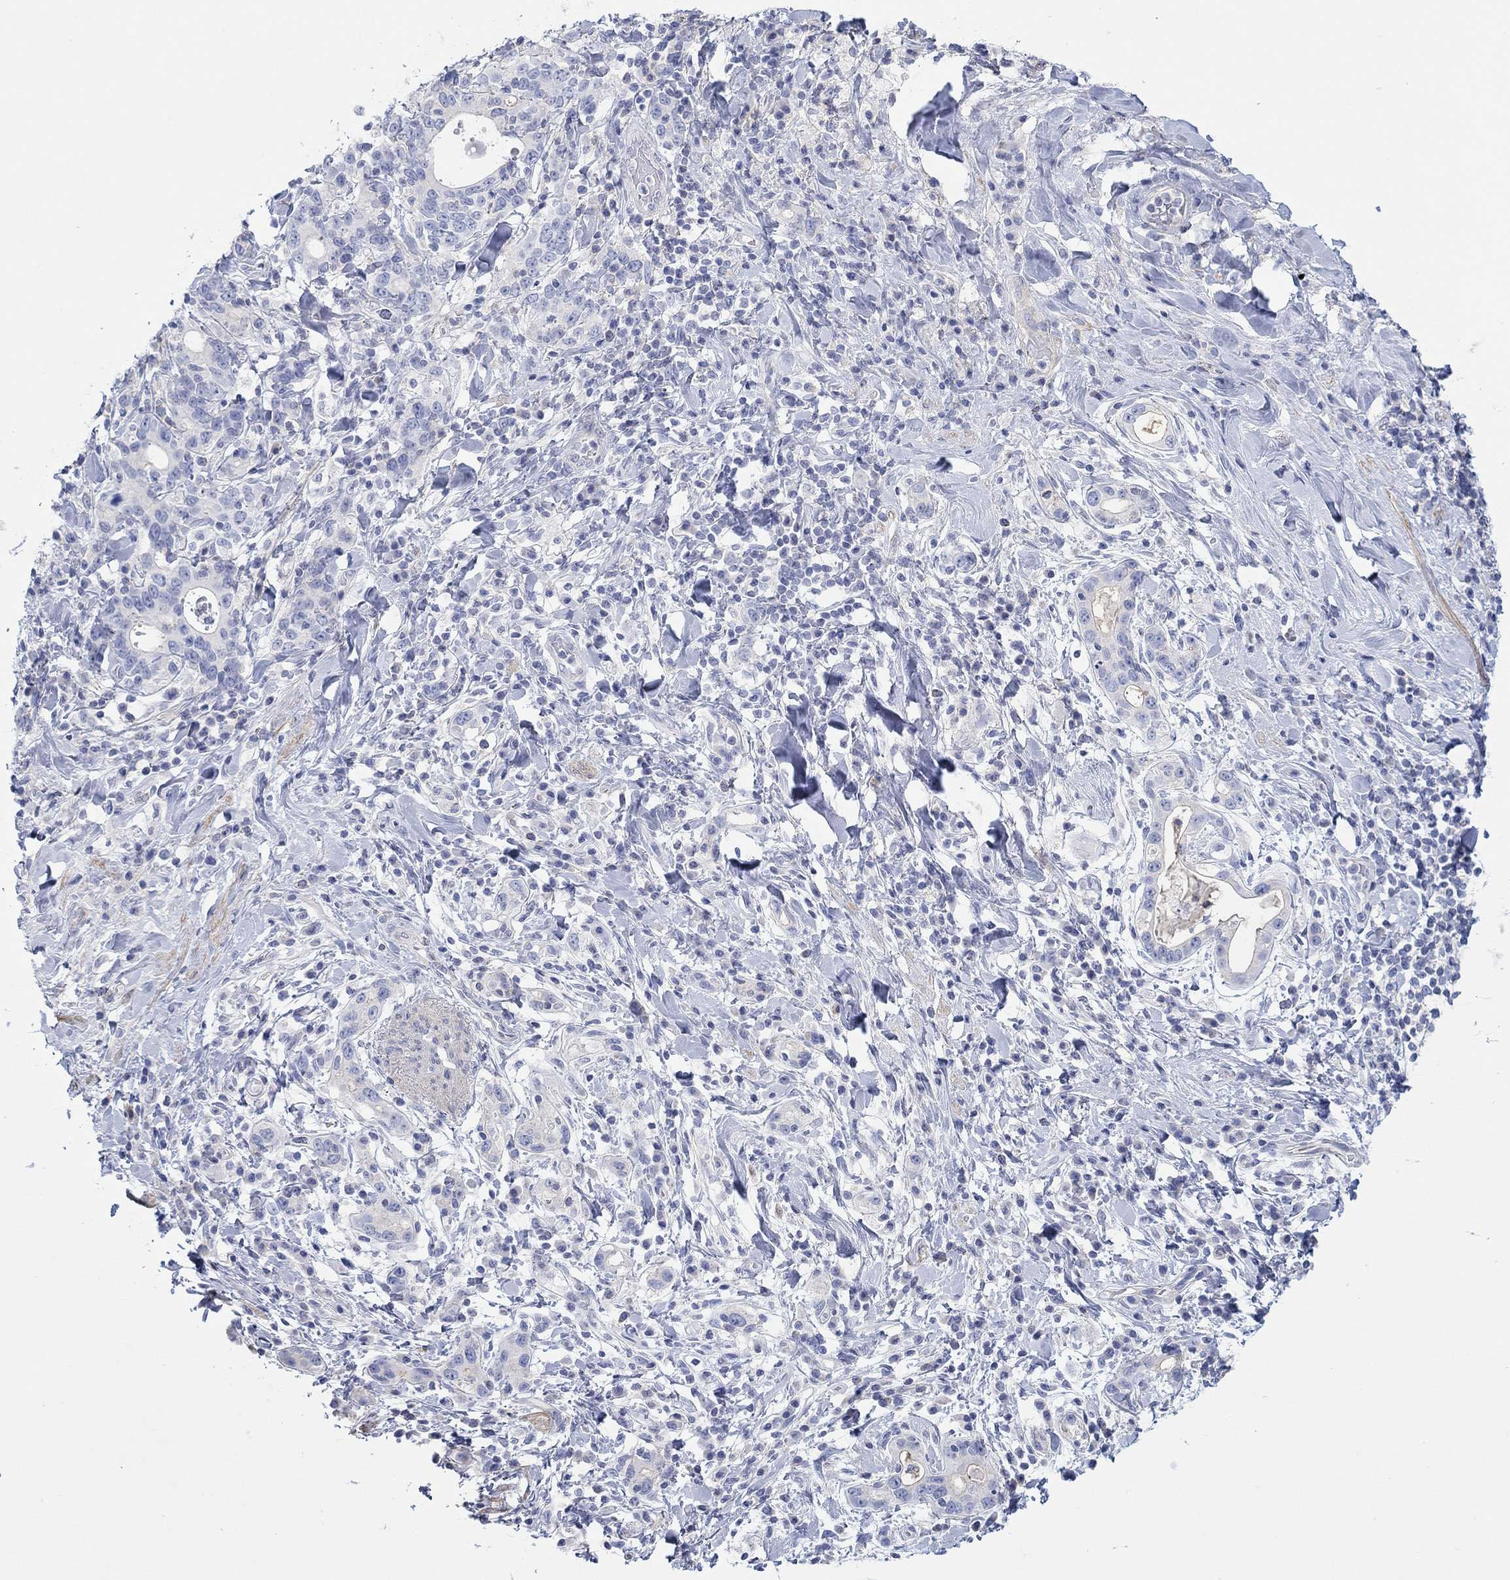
{"staining": {"intensity": "negative", "quantity": "none", "location": "none"}, "tissue": "stomach cancer", "cell_type": "Tumor cells", "image_type": "cancer", "snomed": [{"axis": "morphology", "description": "Adenocarcinoma, NOS"}, {"axis": "topography", "description": "Stomach"}], "caption": "Immunohistochemistry (IHC) of human stomach cancer (adenocarcinoma) displays no staining in tumor cells.", "gene": "PPIL6", "patient": {"sex": "male", "age": 79}}